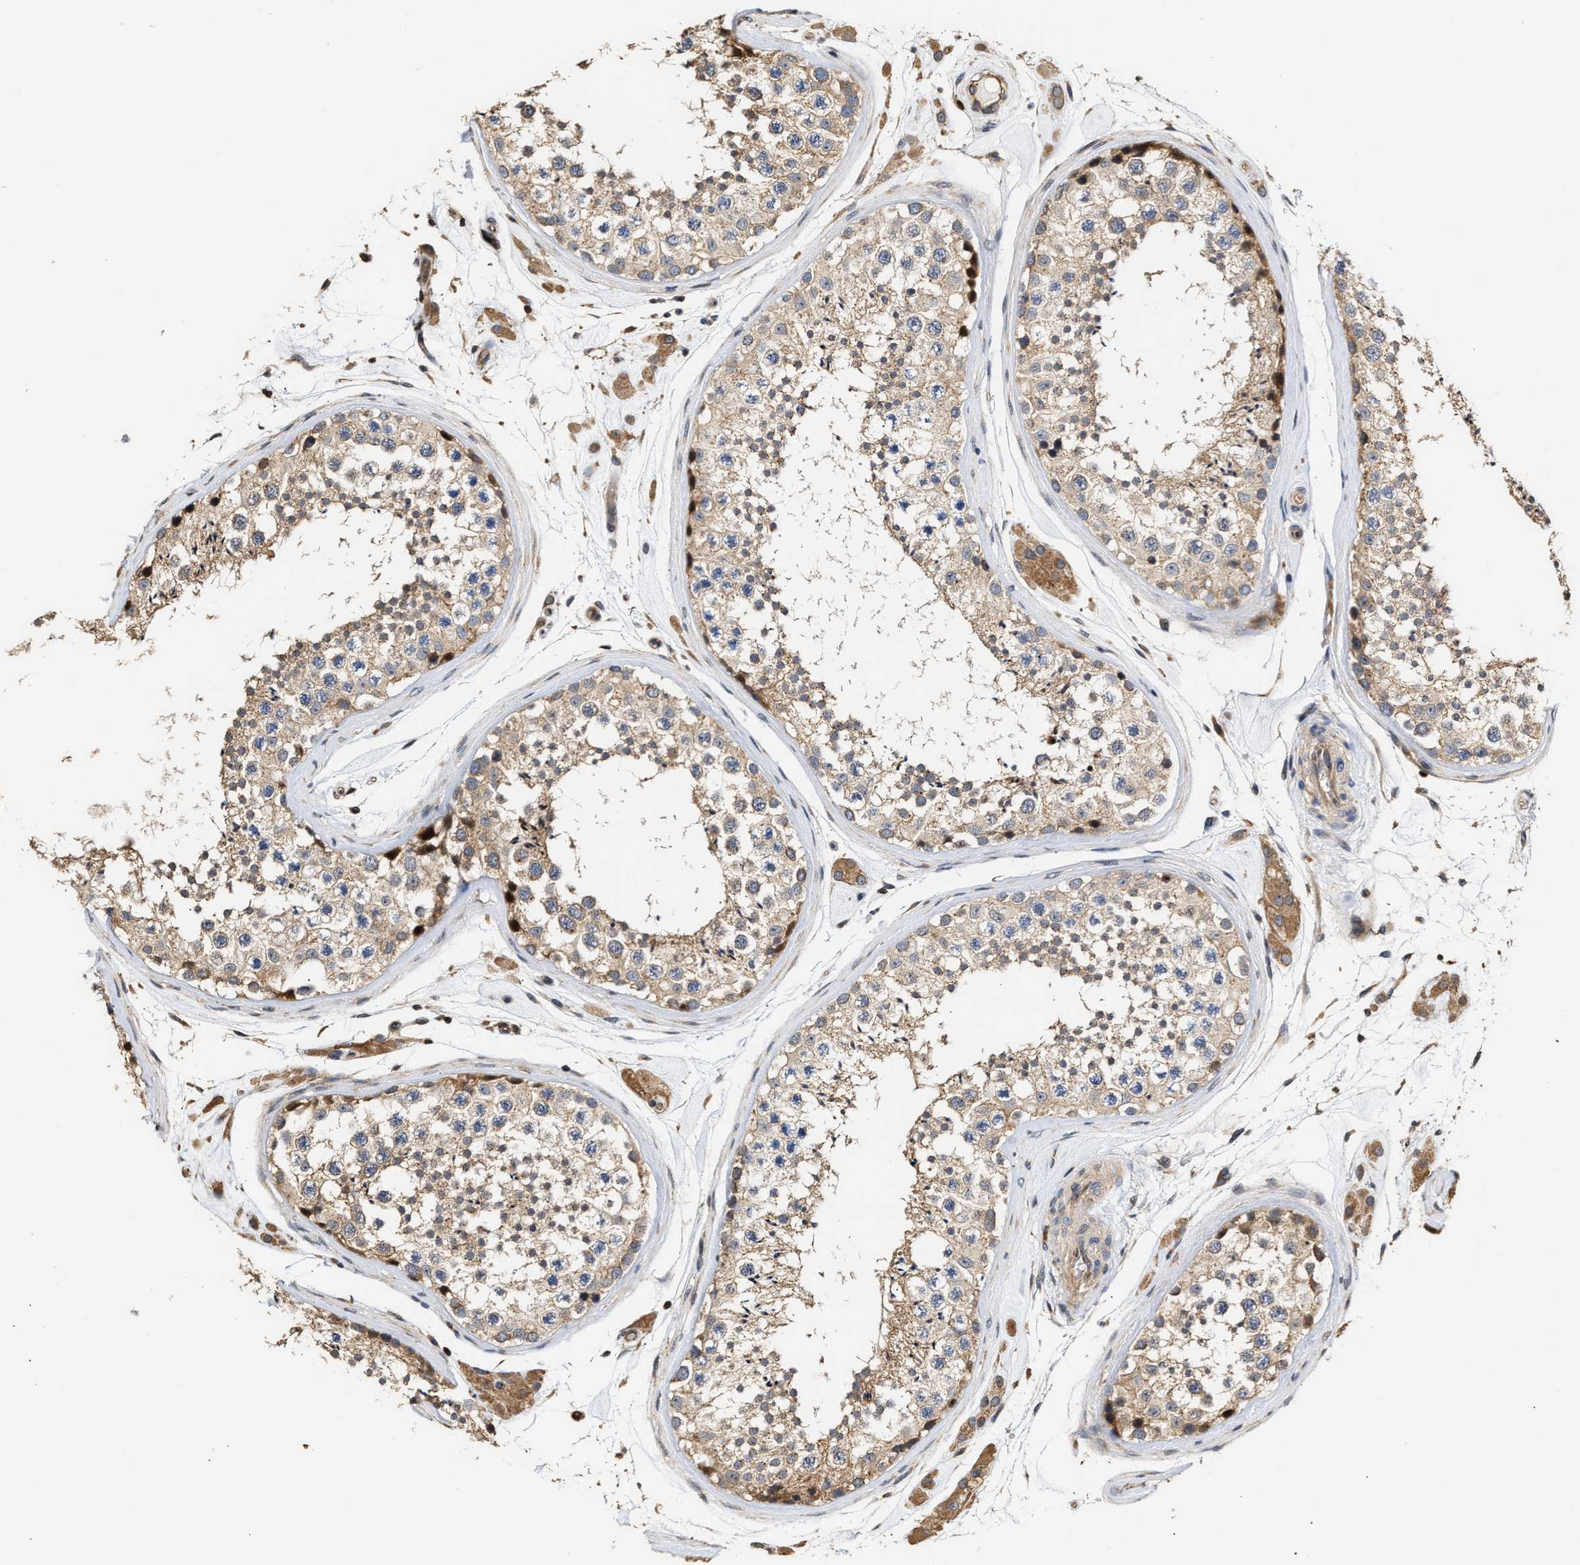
{"staining": {"intensity": "weak", "quantity": ">75%", "location": "cytoplasmic/membranous"}, "tissue": "testis", "cell_type": "Cells in seminiferous ducts", "image_type": "normal", "snomed": [{"axis": "morphology", "description": "Normal tissue, NOS"}, {"axis": "topography", "description": "Testis"}], "caption": "Normal testis was stained to show a protein in brown. There is low levels of weak cytoplasmic/membranous positivity in about >75% of cells in seminiferous ducts. Nuclei are stained in blue.", "gene": "CLIP2", "patient": {"sex": "male", "age": 46}}